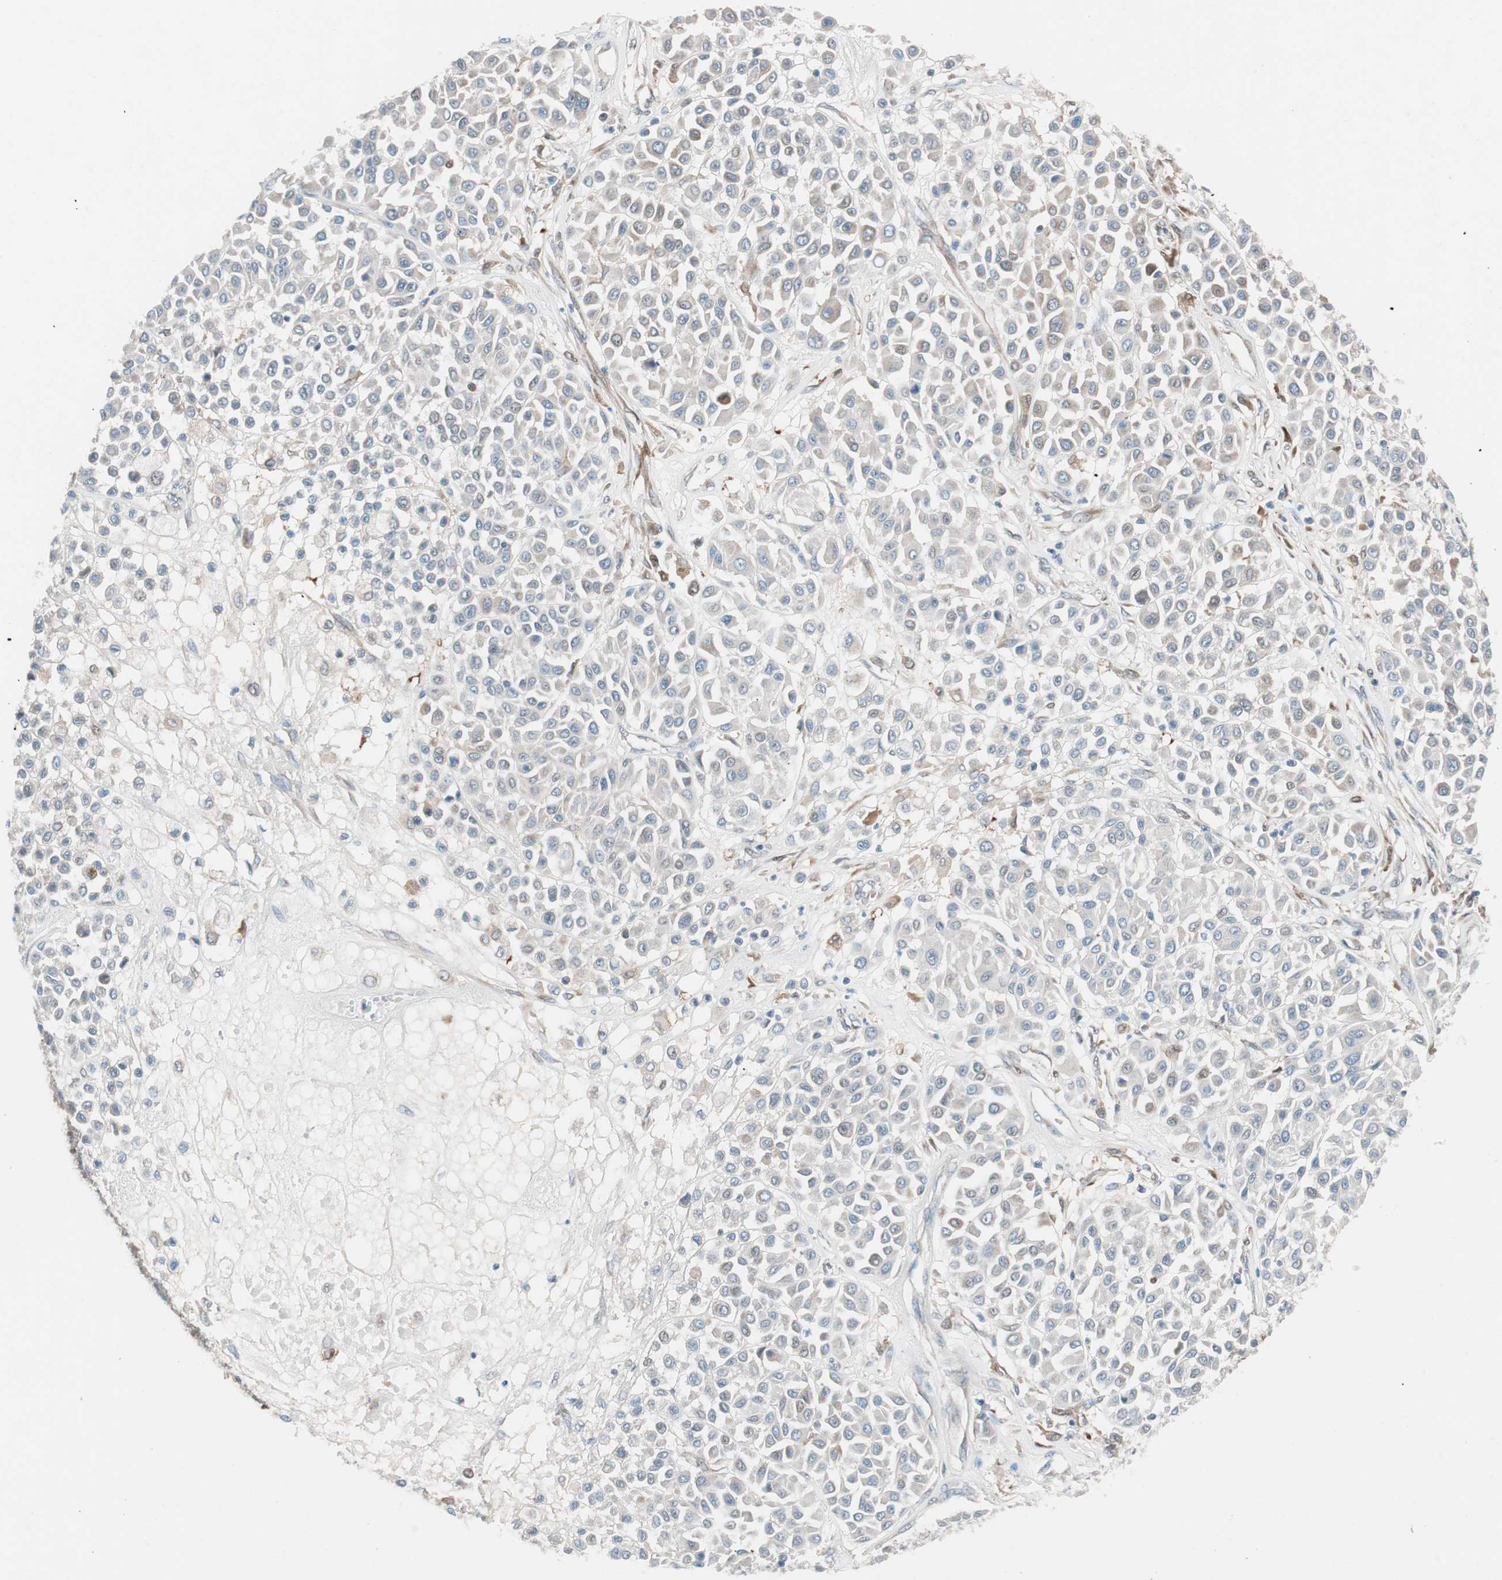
{"staining": {"intensity": "weak", "quantity": "25%-75%", "location": "cytoplasmic/membranous"}, "tissue": "melanoma", "cell_type": "Tumor cells", "image_type": "cancer", "snomed": [{"axis": "morphology", "description": "Malignant melanoma, Metastatic site"}, {"axis": "topography", "description": "Soft tissue"}], "caption": "A low amount of weak cytoplasmic/membranous positivity is seen in about 25%-75% of tumor cells in melanoma tissue.", "gene": "FAAH", "patient": {"sex": "male", "age": 41}}